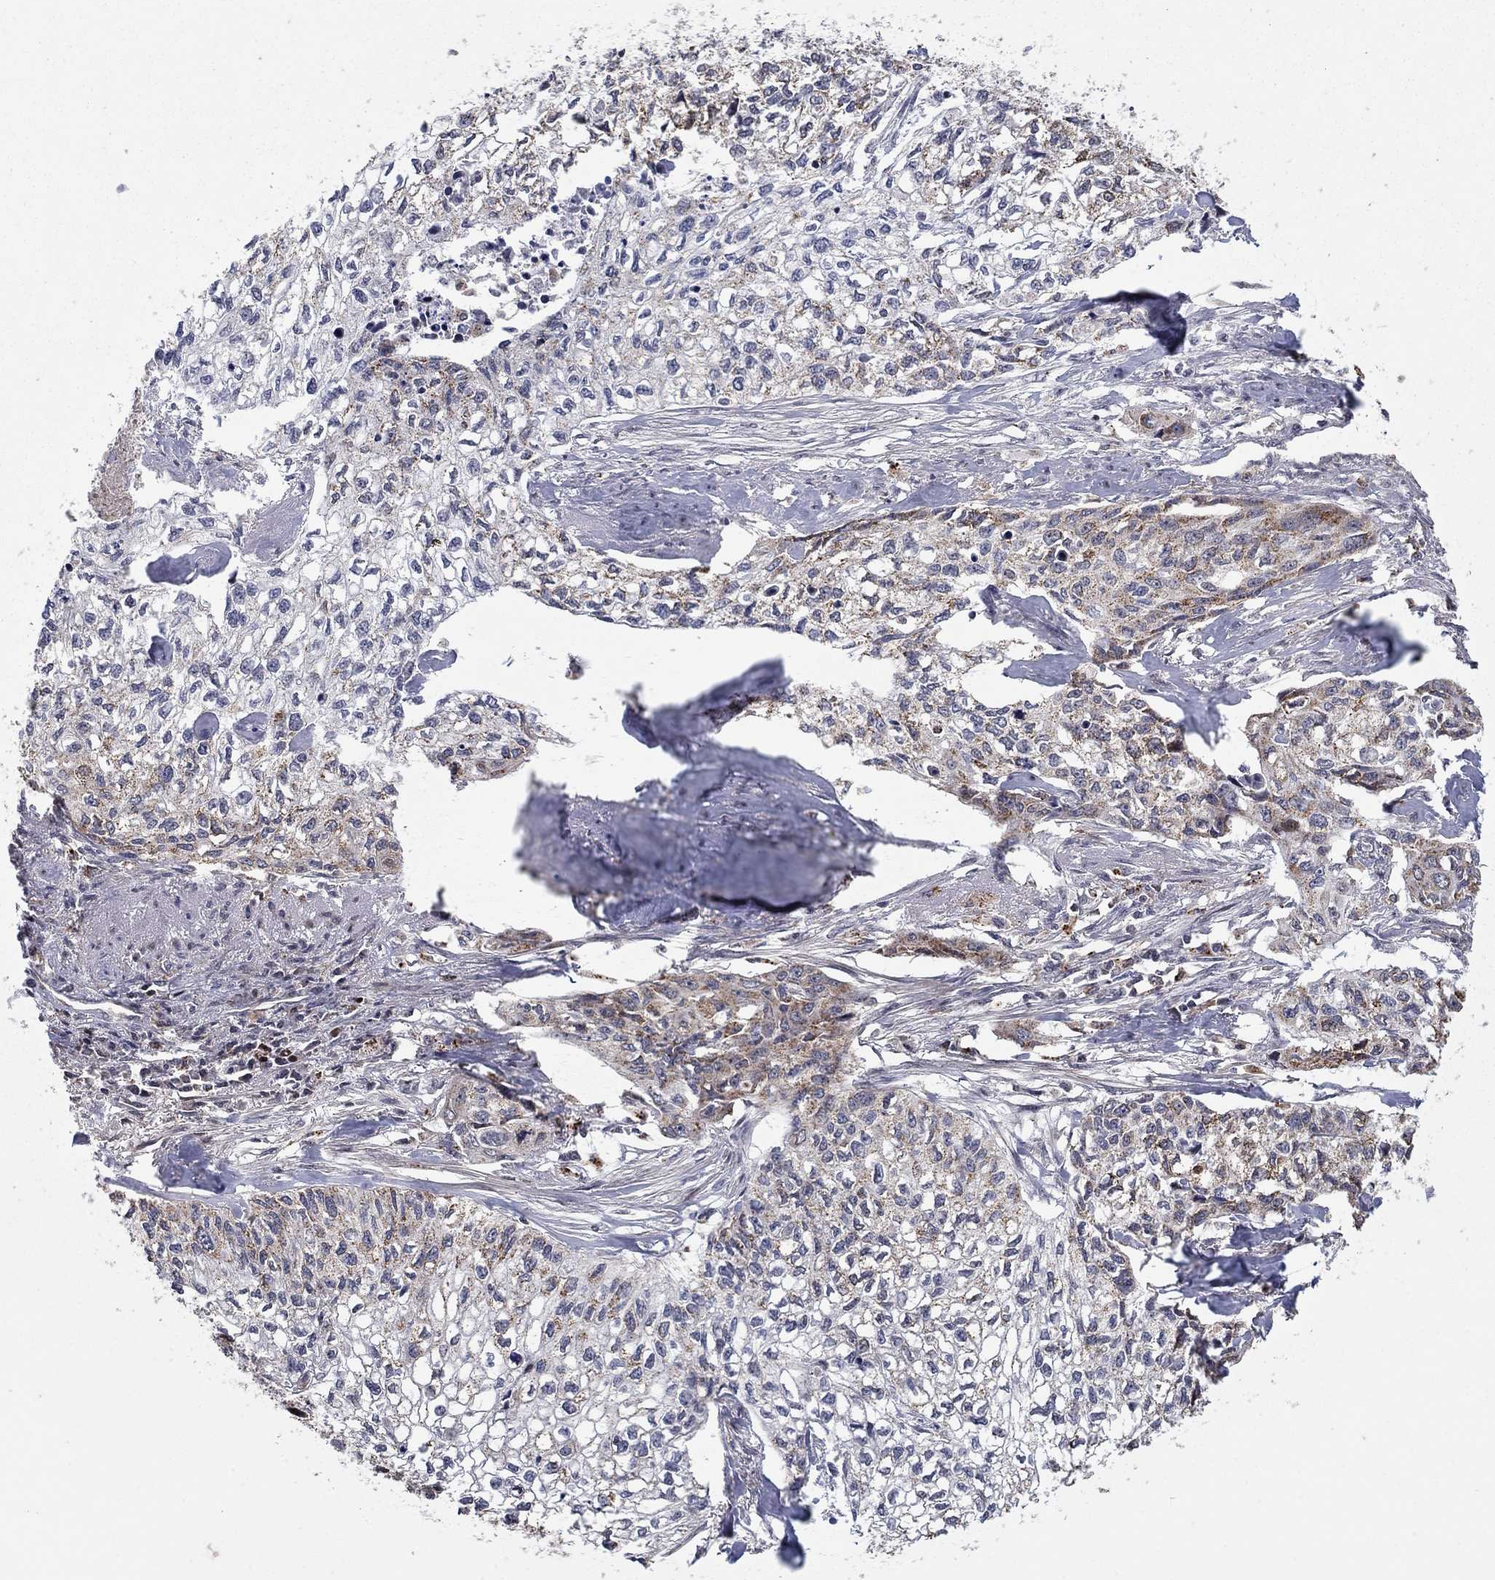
{"staining": {"intensity": "moderate", "quantity": "<25%", "location": "cytoplasmic/membranous"}, "tissue": "cervical cancer", "cell_type": "Tumor cells", "image_type": "cancer", "snomed": [{"axis": "morphology", "description": "Squamous cell carcinoma, NOS"}, {"axis": "topography", "description": "Cervix"}], "caption": "A photomicrograph of human cervical cancer stained for a protein demonstrates moderate cytoplasmic/membranous brown staining in tumor cells.", "gene": "LPCAT4", "patient": {"sex": "female", "age": 58}}